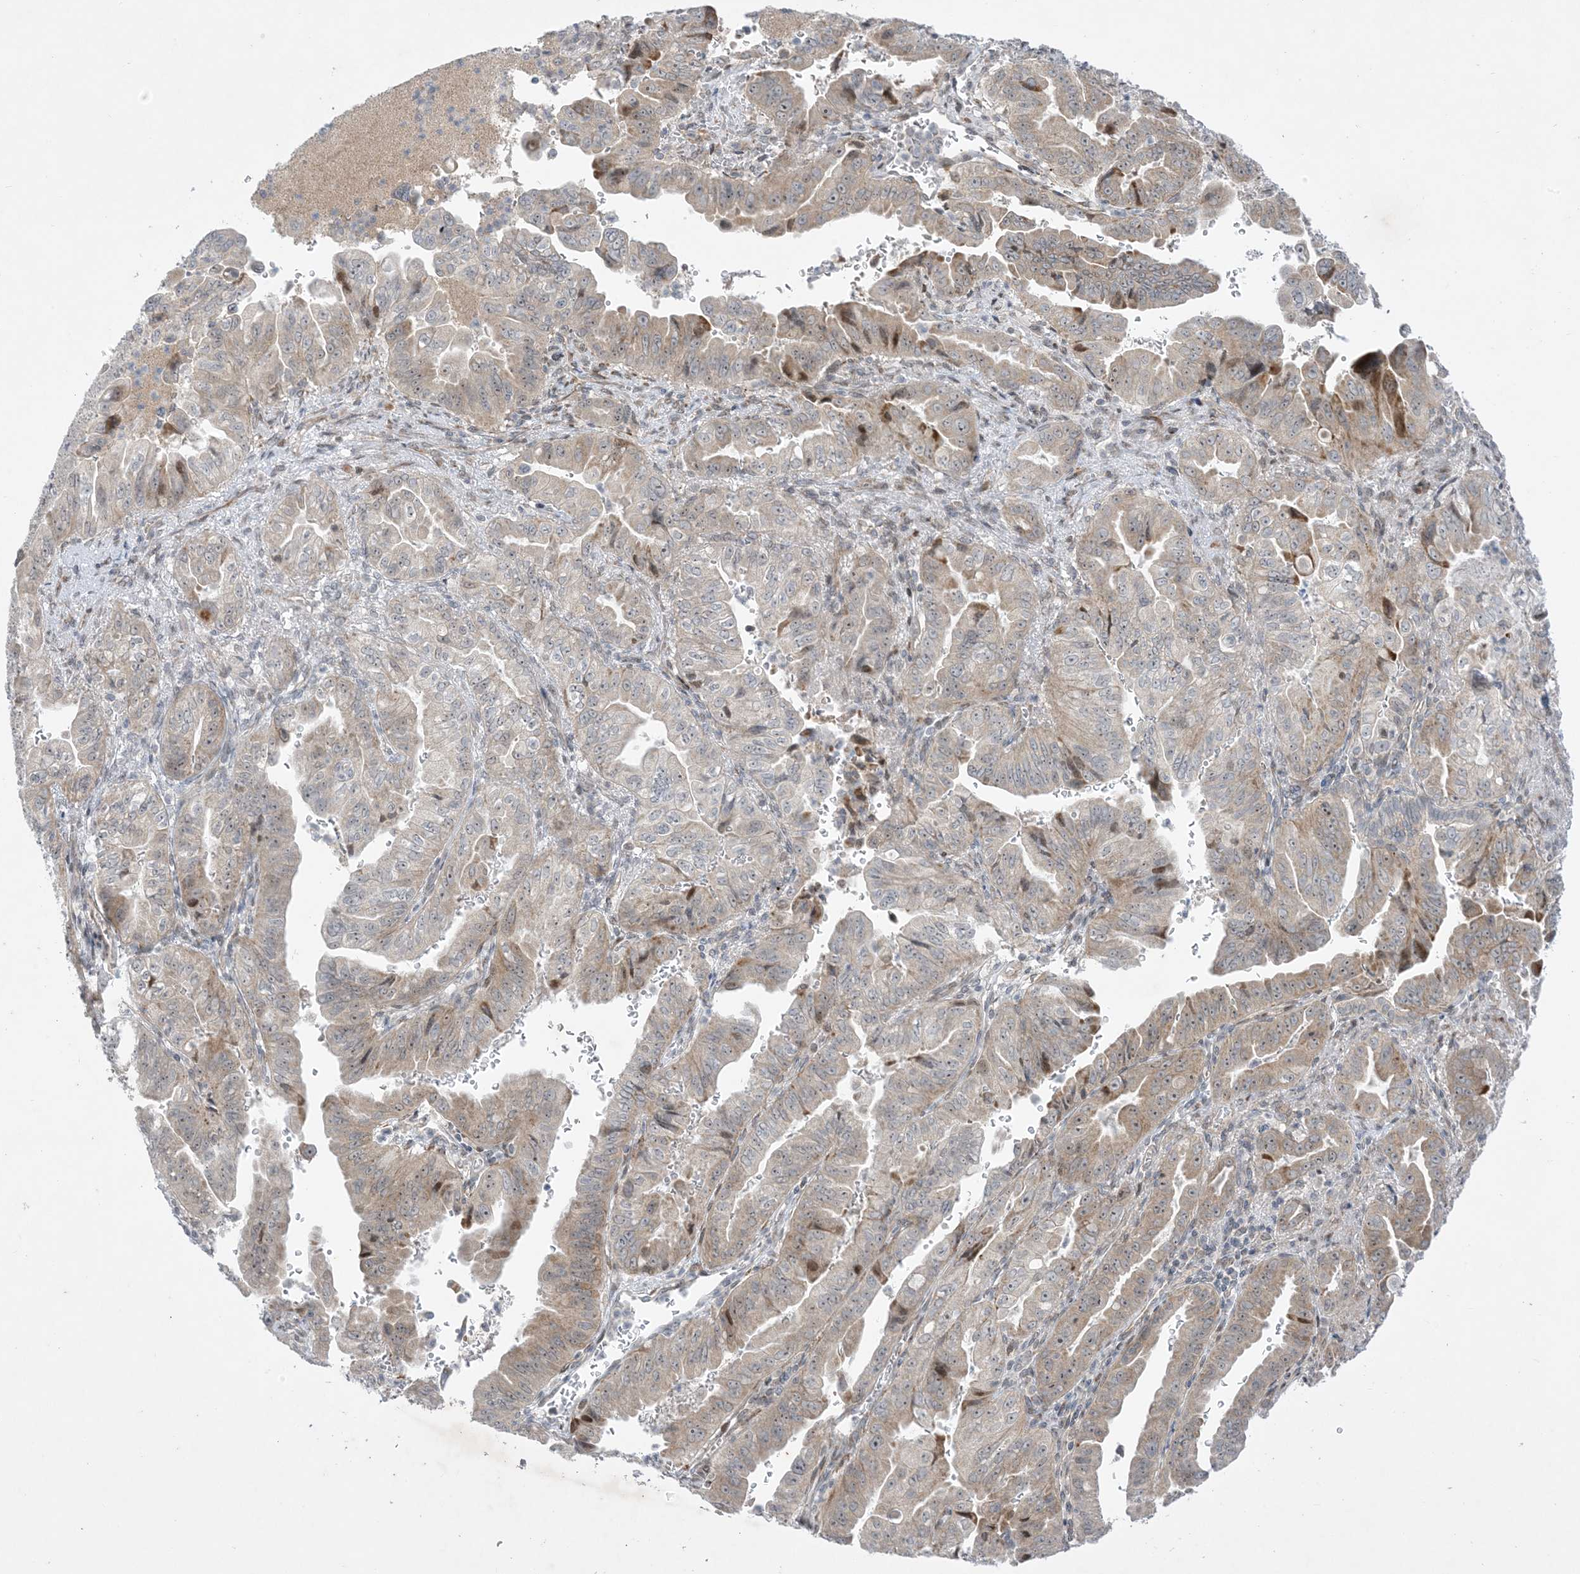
{"staining": {"intensity": "weak", "quantity": "25%-75%", "location": "cytoplasmic/membranous"}, "tissue": "pancreatic cancer", "cell_type": "Tumor cells", "image_type": "cancer", "snomed": [{"axis": "morphology", "description": "Adenocarcinoma, NOS"}, {"axis": "topography", "description": "Pancreas"}], "caption": "About 25%-75% of tumor cells in pancreatic adenocarcinoma show weak cytoplasmic/membranous protein positivity as visualized by brown immunohistochemical staining.", "gene": "SOGA3", "patient": {"sex": "male", "age": 70}}